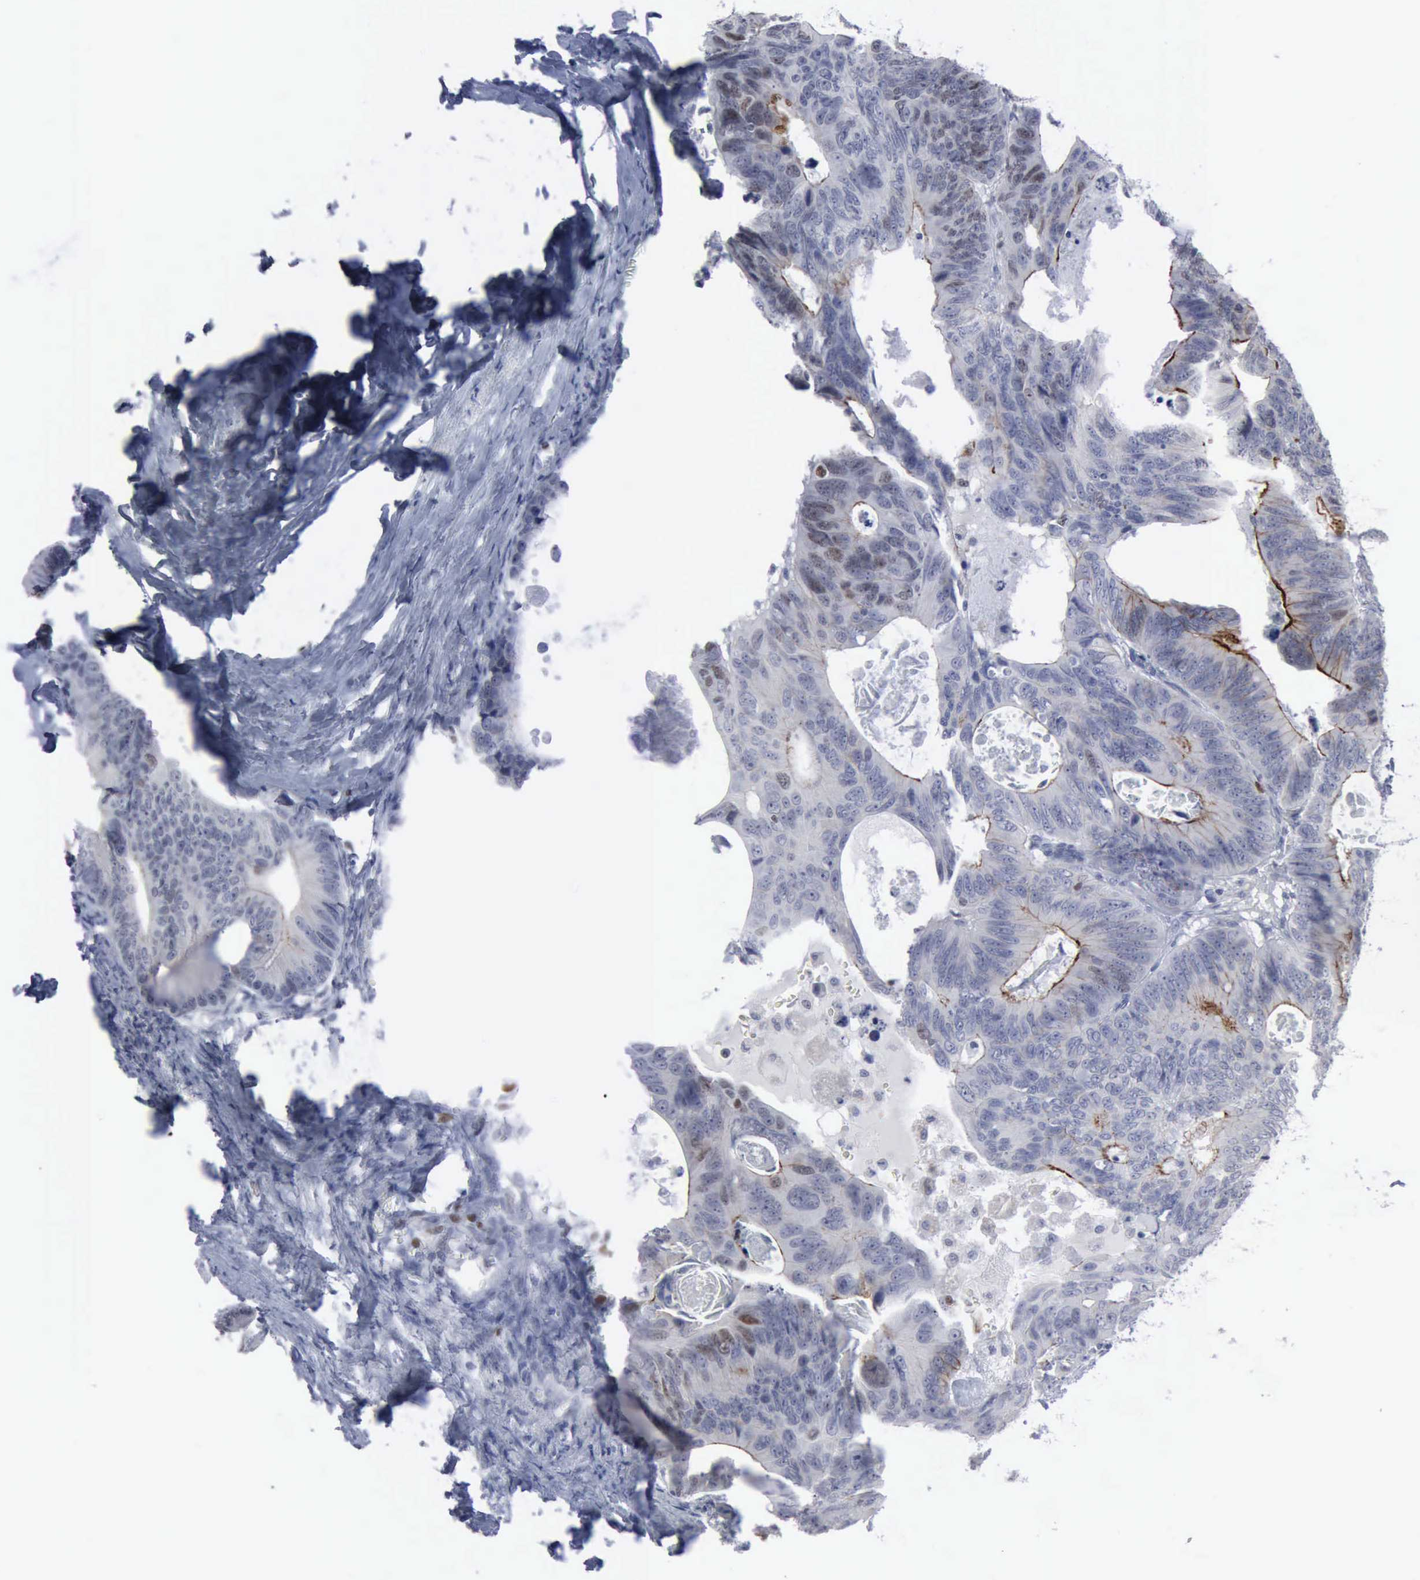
{"staining": {"intensity": "strong", "quantity": "<25%", "location": "cytoplasmic/membranous"}, "tissue": "colorectal cancer", "cell_type": "Tumor cells", "image_type": "cancer", "snomed": [{"axis": "morphology", "description": "Adenocarcinoma, NOS"}, {"axis": "topography", "description": "Colon"}], "caption": "DAB (3,3'-diaminobenzidine) immunohistochemical staining of colorectal cancer (adenocarcinoma) shows strong cytoplasmic/membranous protein expression in approximately <25% of tumor cells.", "gene": "MCM5", "patient": {"sex": "female", "age": 55}}